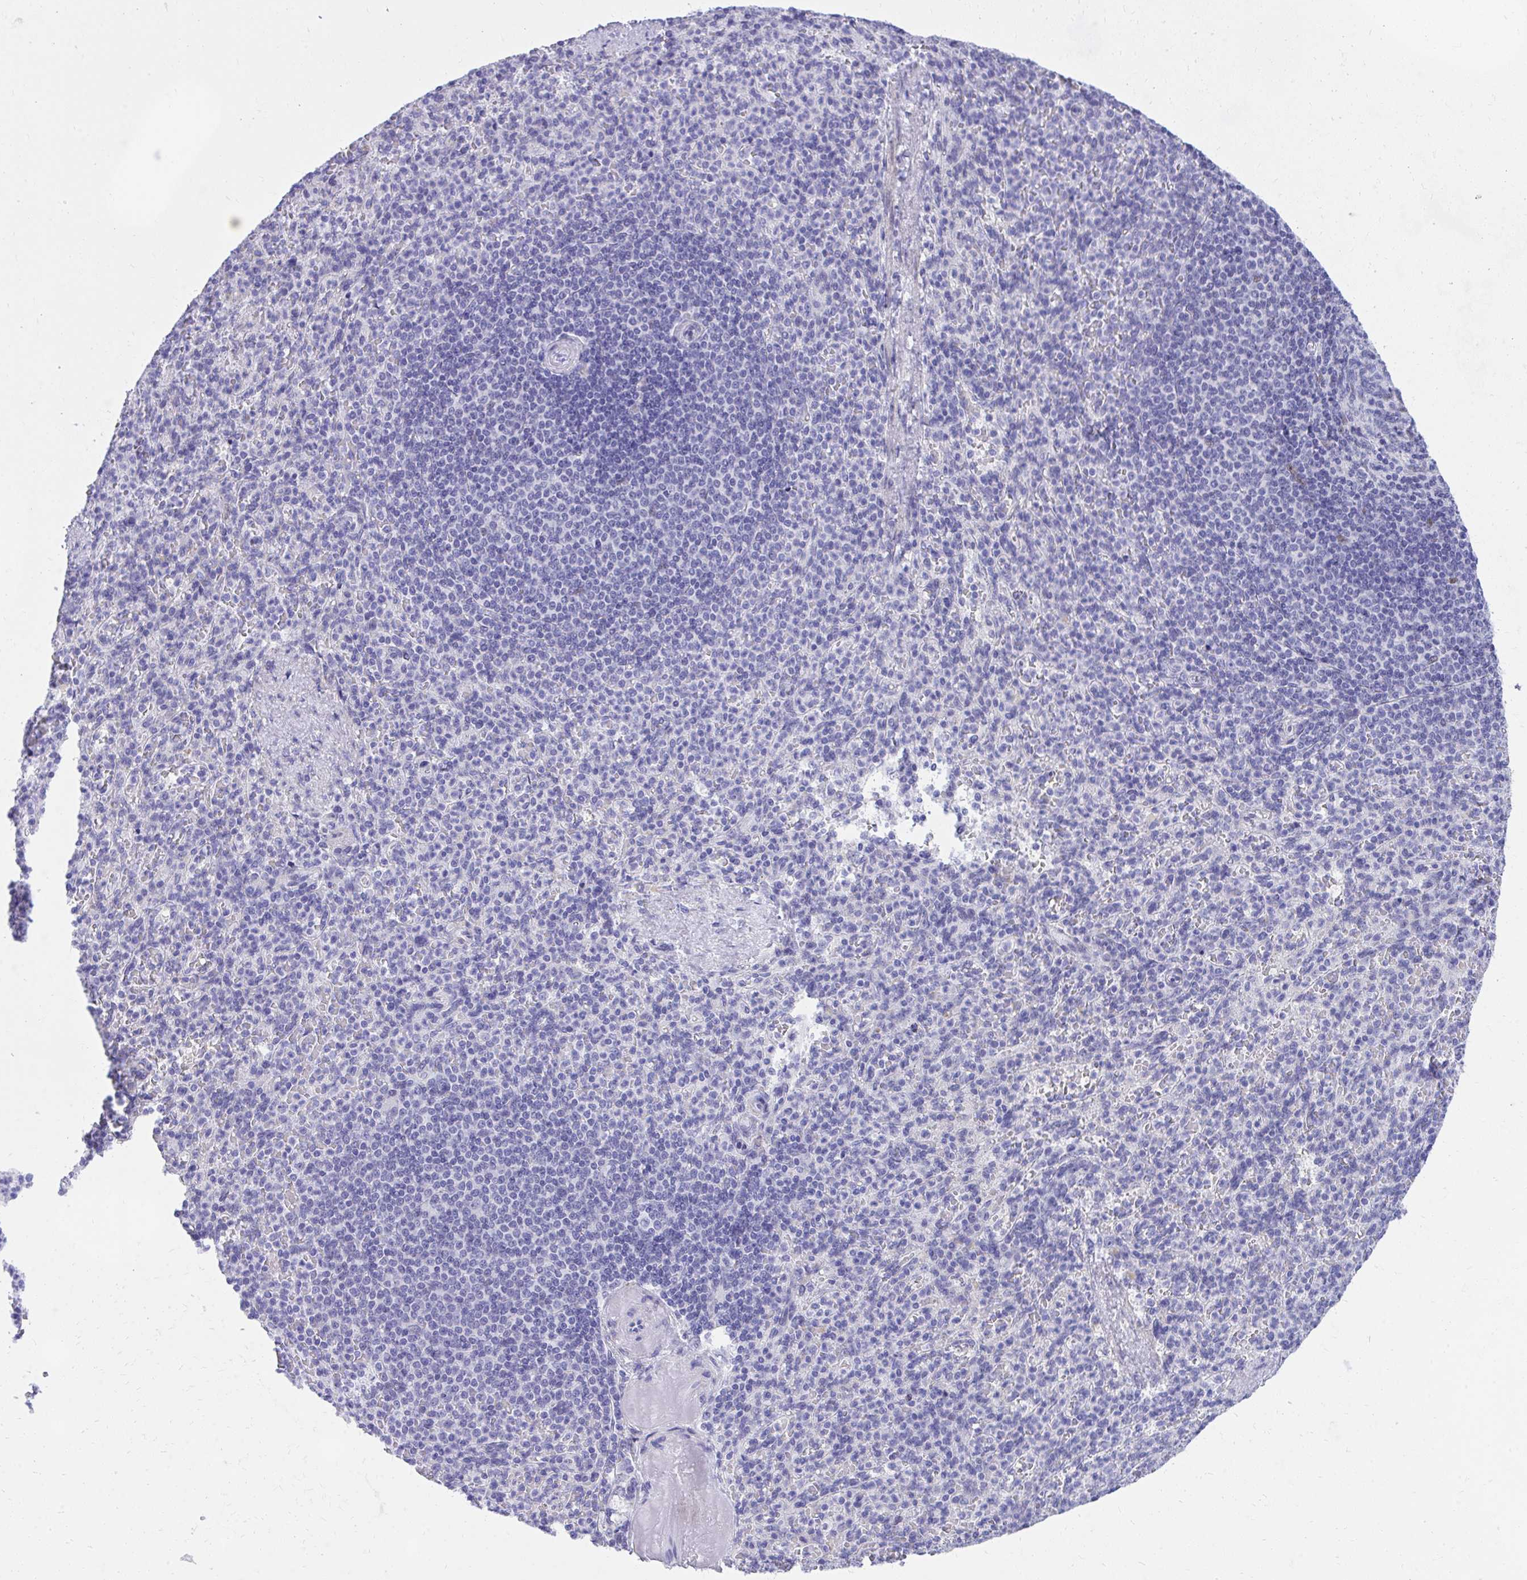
{"staining": {"intensity": "negative", "quantity": "none", "location": "none"}, "tissue": "spleen", "cell_type": "Cells in red pulp", "image_type": "normal", "snomed": [{"axis": "morphology", "description": "Normal tissue, NOS"}, {"axis": "topography", "description": "Spleen"}], "caption": "This is an immunohistochemistry (IHC) image of normal spleen. There is no expression in cells in red pulp.", "gene": "KLK1", "patient": {"sex": "female", "age": 74}}